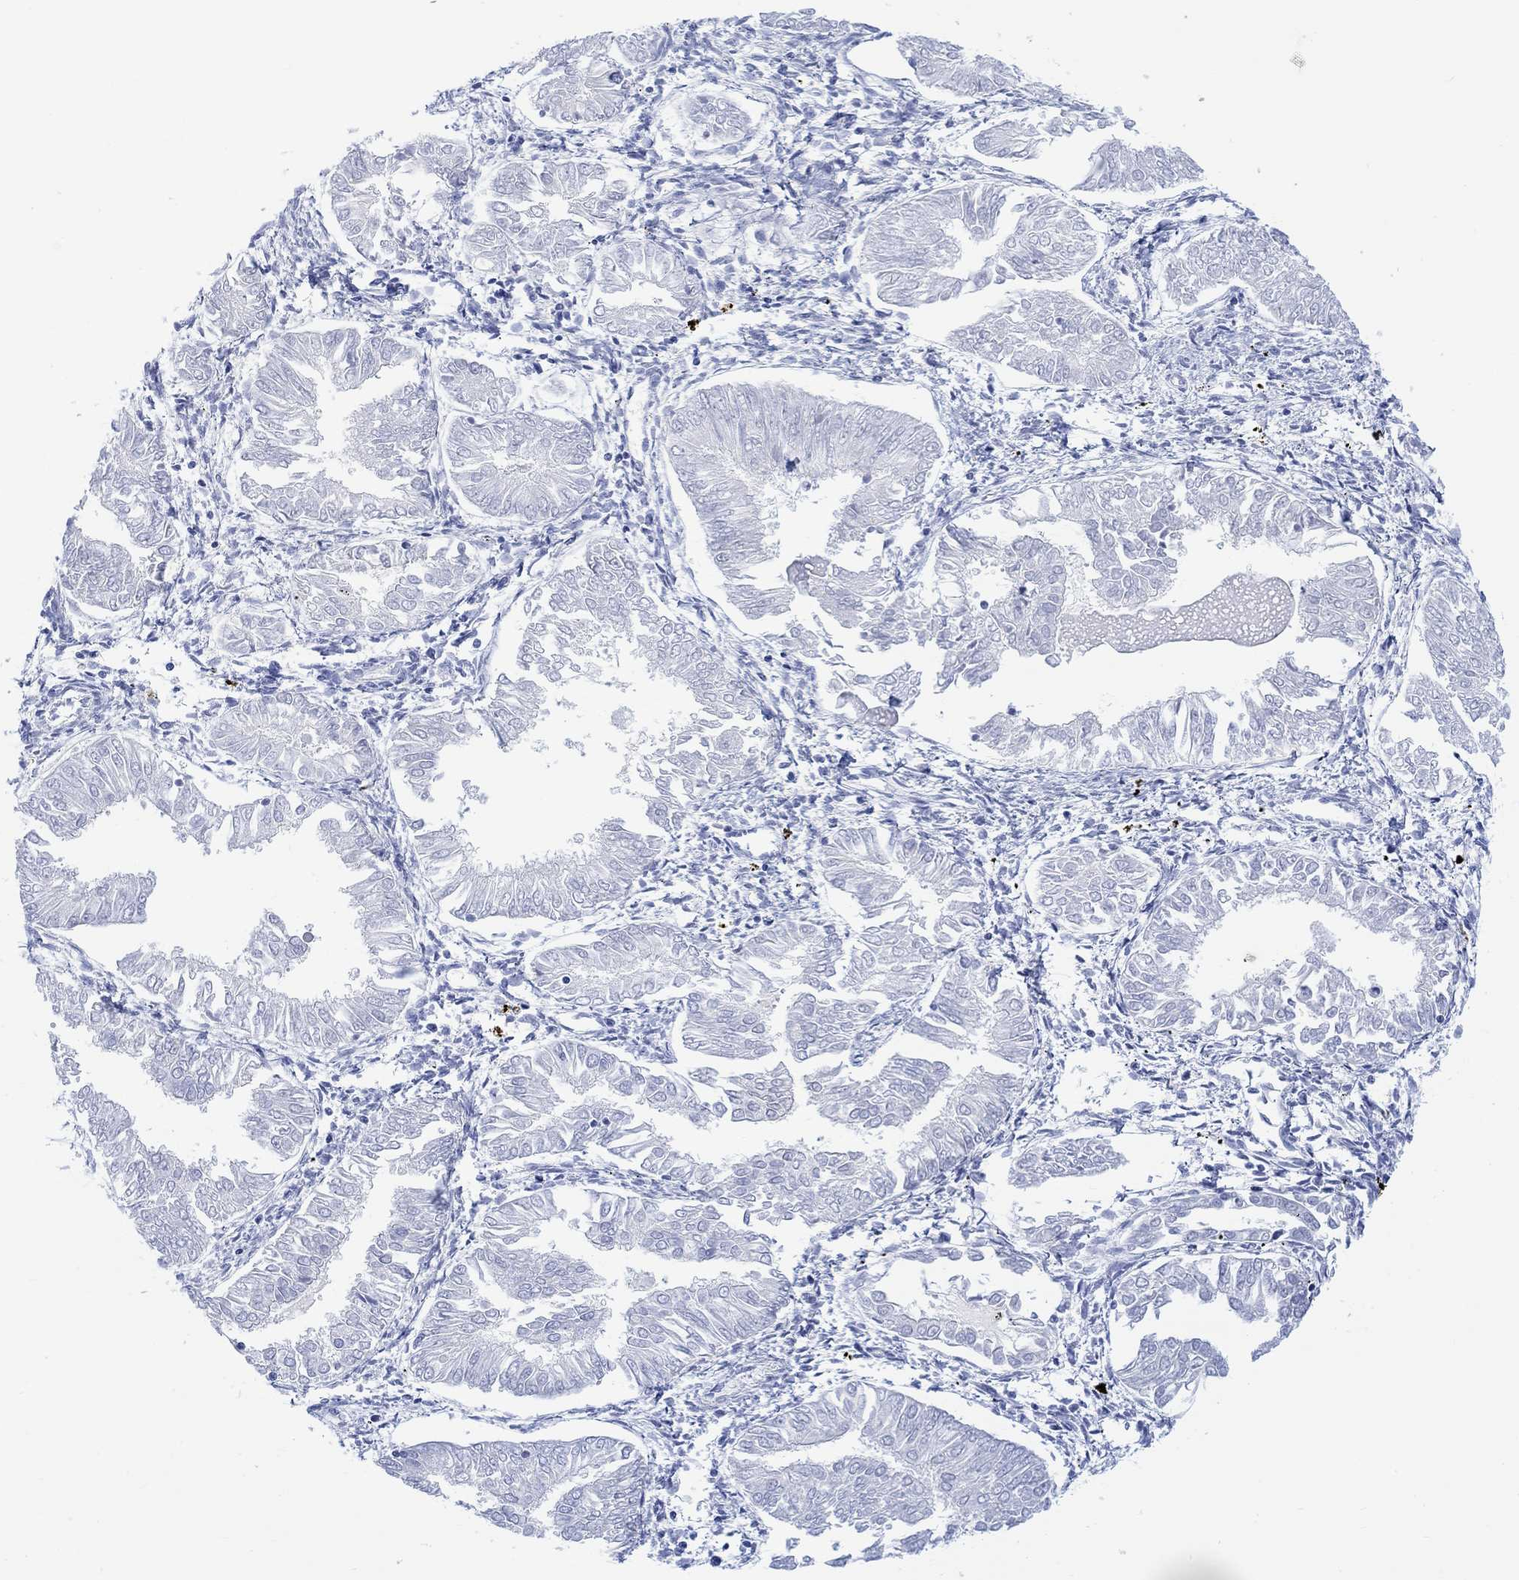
{"staining": {"intensity": "negative", "quantity": "none", "location": "none"}, "tissue": "endometrial cancer", "cell_type": "Tumor cells", "image_type": "cancer", "snomed": [{"axis": "morphology", "description": "Adenocarcinoma, NOS"}, {"axis": "topography", "description": "Endometrium"}], "caption": "Immunohistochemical staining of endometrial cancer (adenocarcinoma) reveals no significant staining in tumor cells. The staining is performed using DAB brown chromogen with nuclei counter-stained in using hematoxylin.", "gene": "CALCA", "patient": {"sex": "female", "age": 53}}